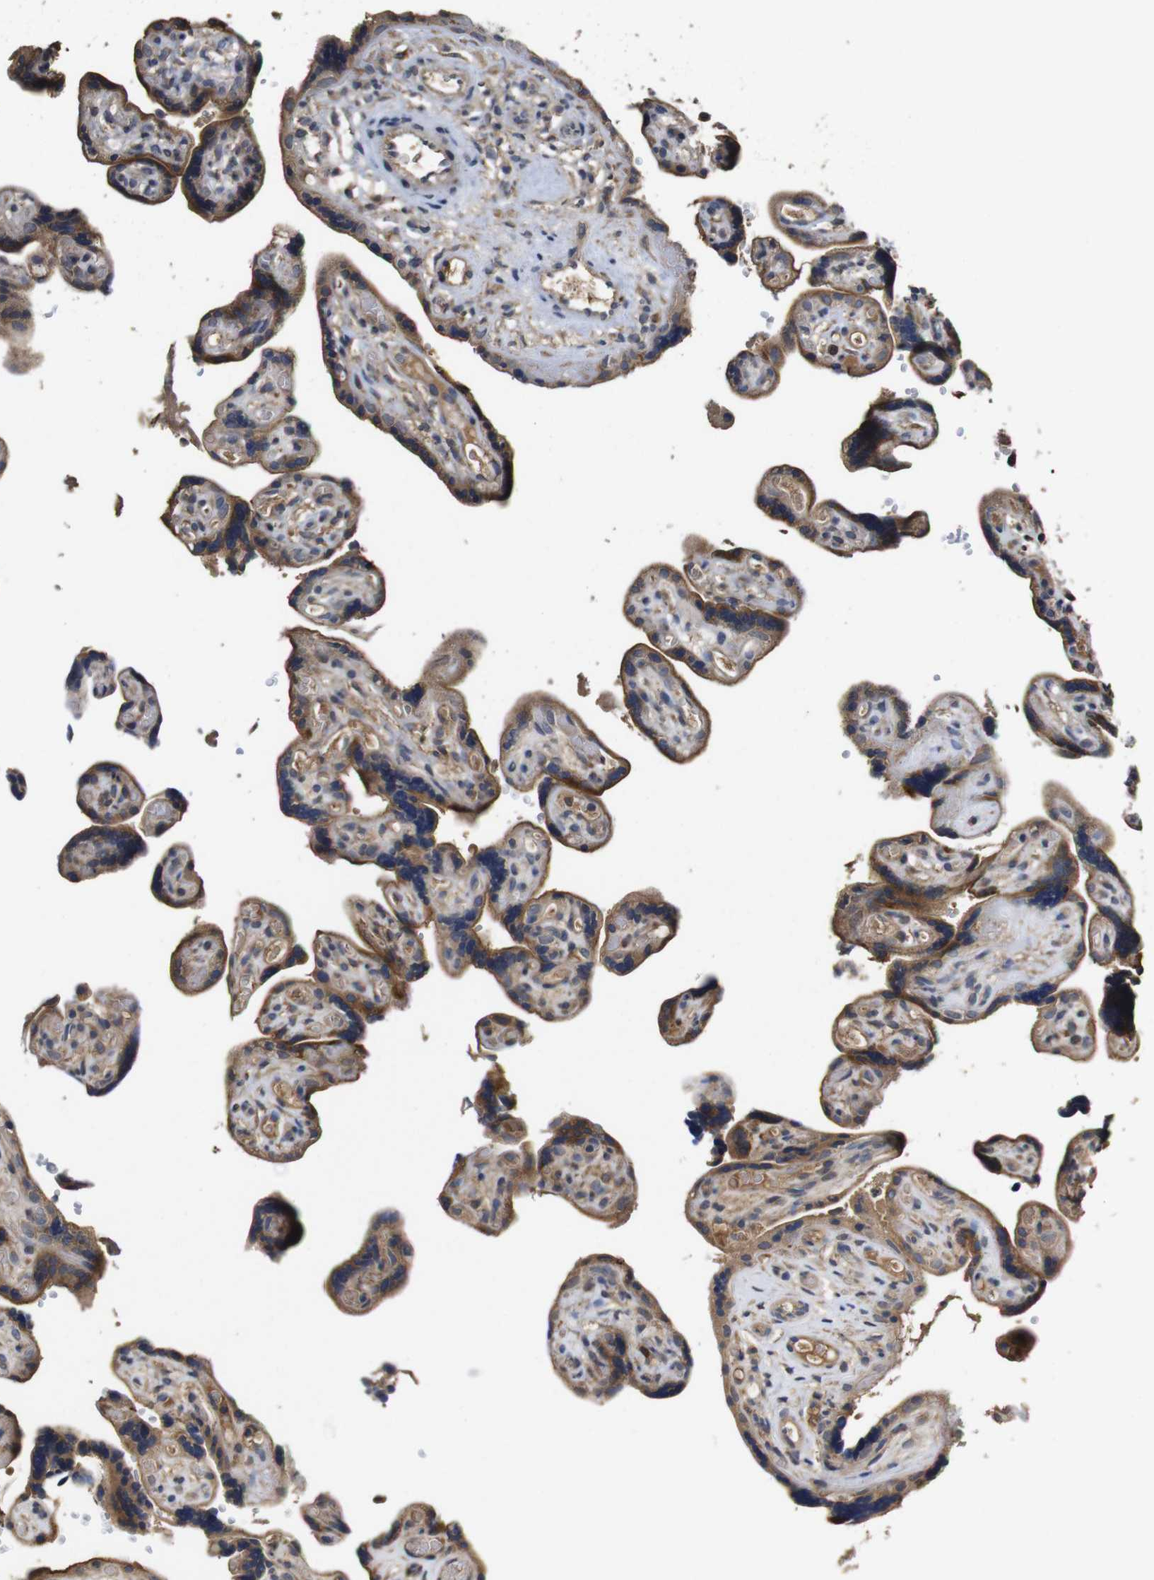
{"staining": {"intensity": "moderate", "quantity": ">75%", "location": "cytoplasmic/membranous"}, "tissue": "placenta", "cell_type": "Decidual cells", "image_type": "normal", "snomed": [{"axis": "morphology", "description": "Normal tissue, NOS"}, {"axis": "topography", "description": "Placenta"}], "caption": "Immunohistochemistry (IHC) (DAB) staining of unremarkable placenta reveals moderate cytoplasmic/membranous protein staining in approximately >75% of decidual cells.", "gene": "ARHGAP24", "patient": {"sex": "female", "age": 30}}